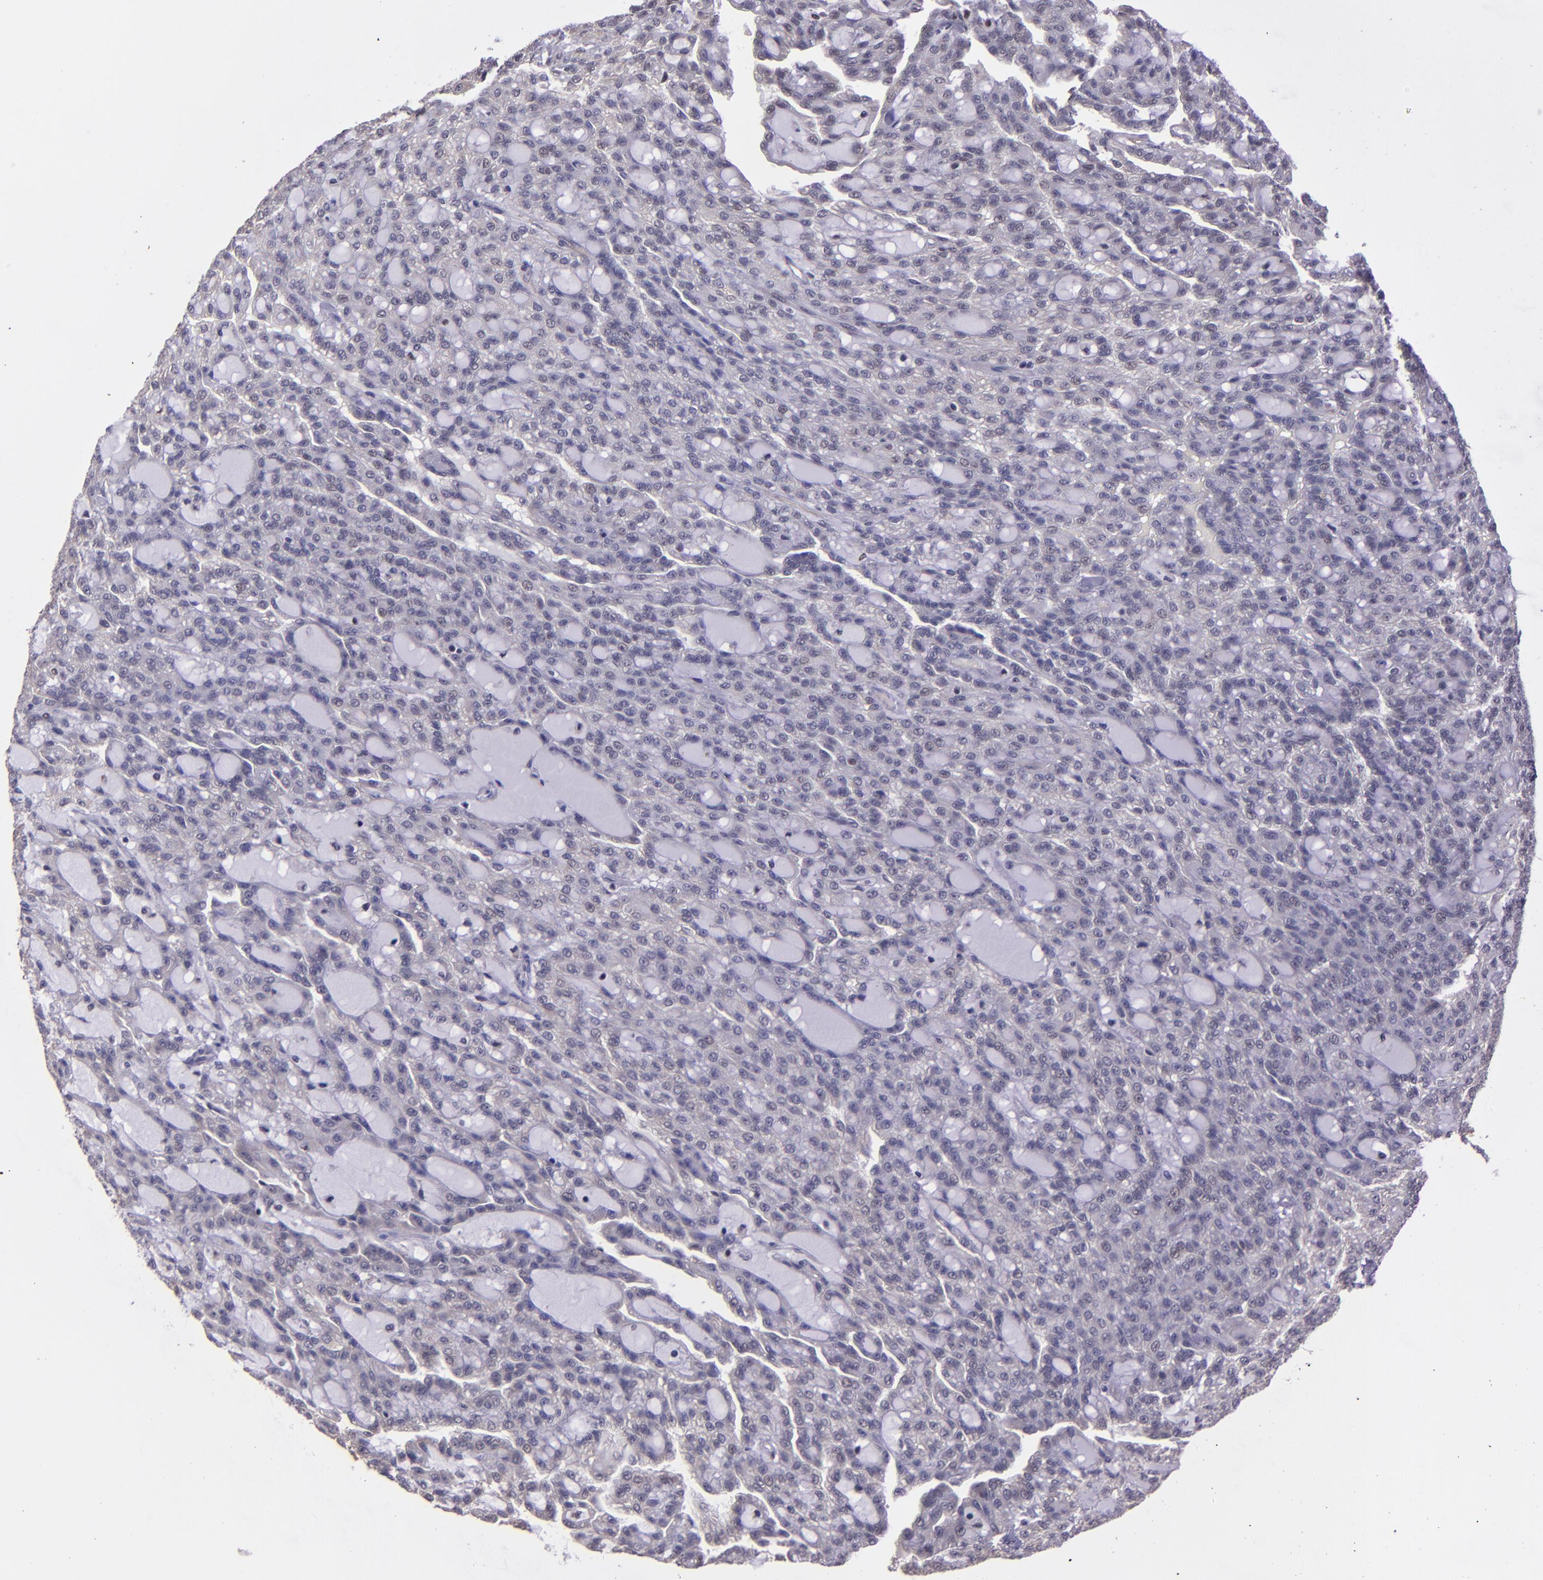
{"staining": {"intensity": "weak", "quantity": "<25%", "location": "nuclear"}, "tissue": "renal cancer", "cell_type": "Tumor cells", "image_type": "cancer", "snomed": [{"axis": "morphology", "description": "Adenocarcinoma, NOS"}, {"axis": "topography", "description": "Kidney"}], "caption": "A photomicrograph of human renal adenocarcinoma is negative for staining in tumor cells. (DAB immunohistochemistry with hematoxylin counter stain).", "gene": "ELF1", "patient": {"sex": "male", "age": 63}}